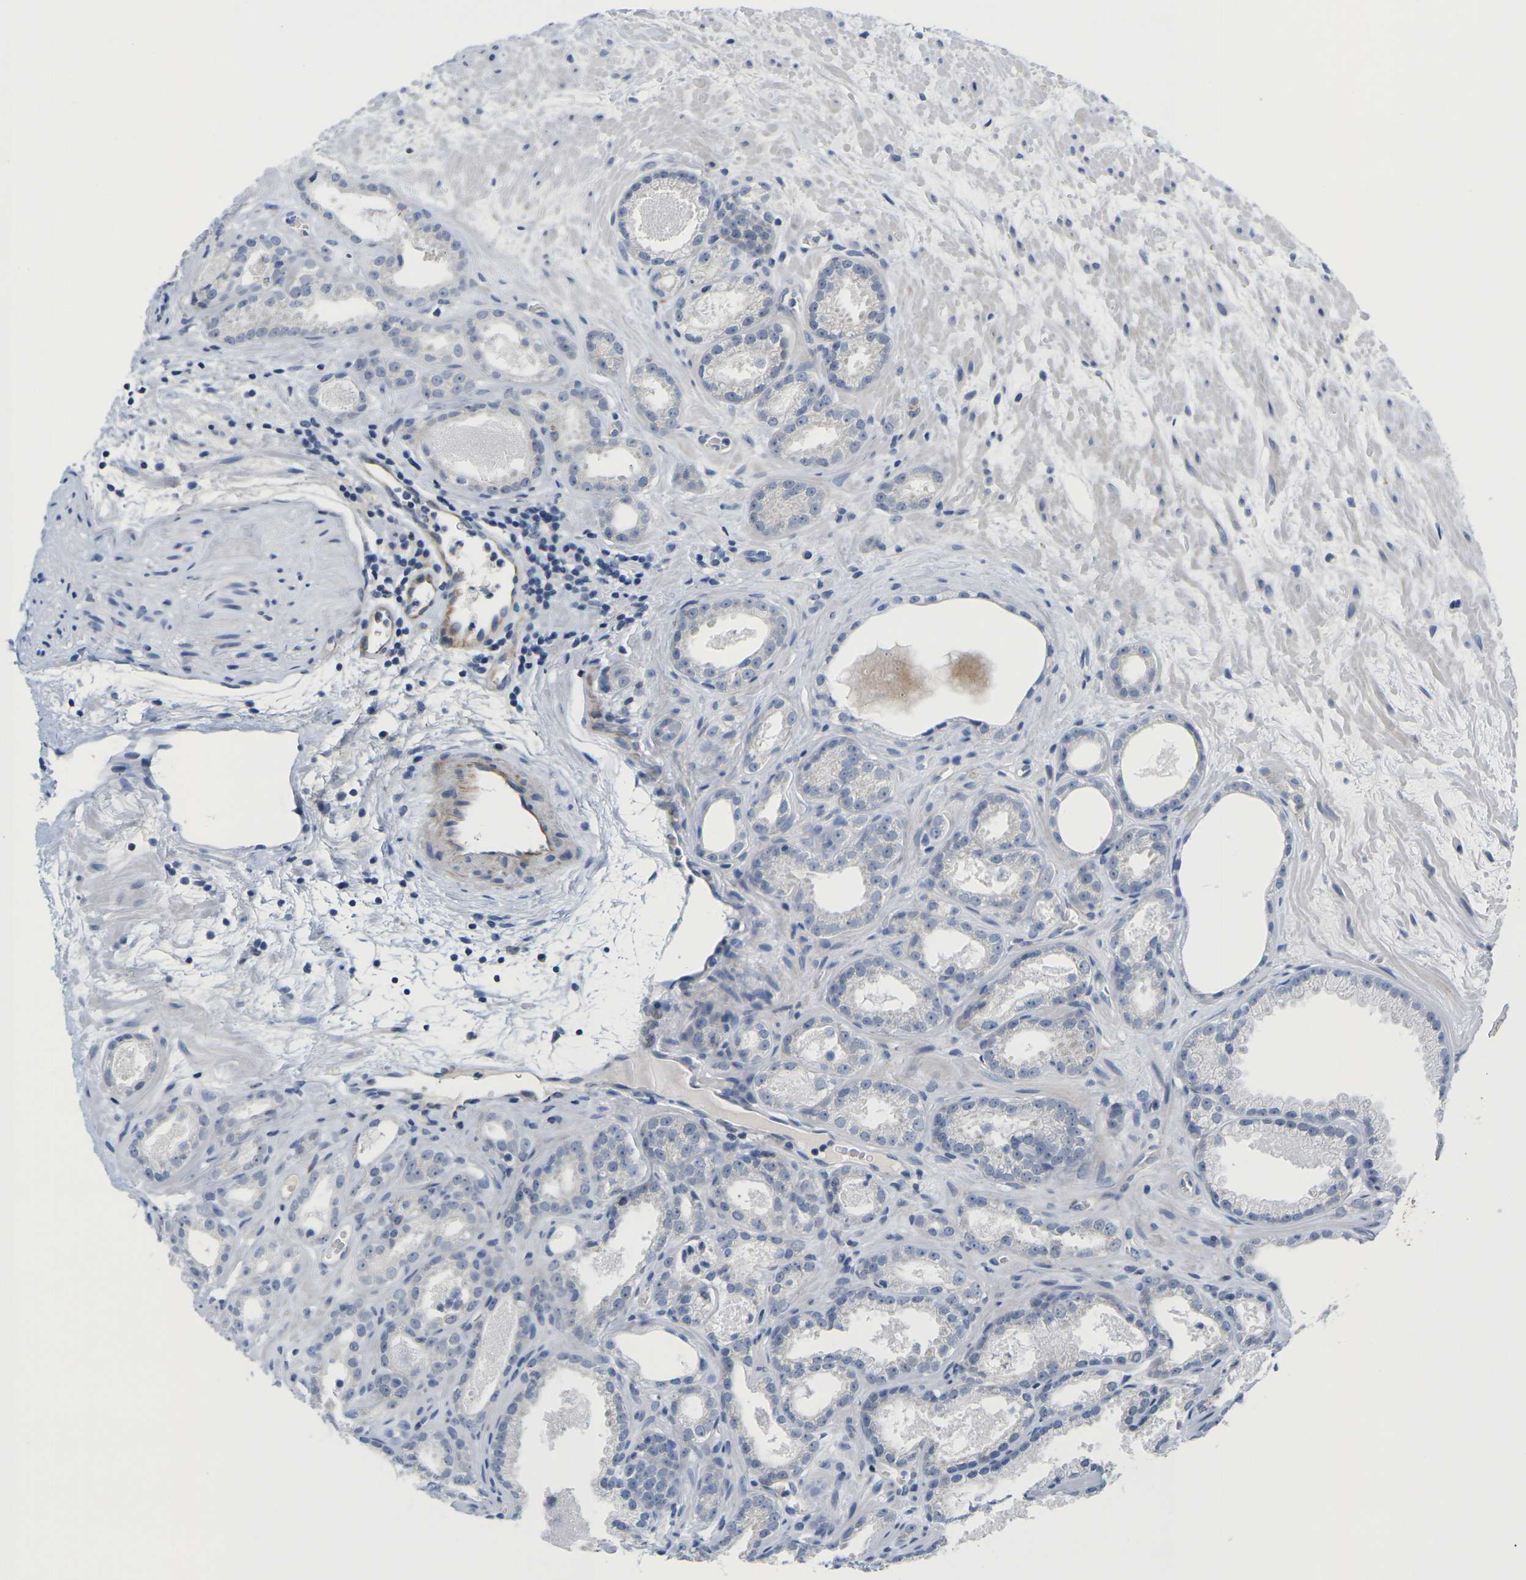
{"staining": {"intensity": "negative", "quantity": "none", "location": "none"}, "tissue": "prostate cancer", "cell_type": "Tumor cells", "image_type": "cancer", "snomed": [{"axis": "morphology", "description": "Adenocarcinoma, Low grade"}, {"axis": "topography", "description": "Prostate"}], "caption": "The immunohistochemistry photomicrograph has no significant positivity in tumor cells of prostate cancer tissue.", "gene": "OTOF", "patient": {"sex": "male", "age": 57}}